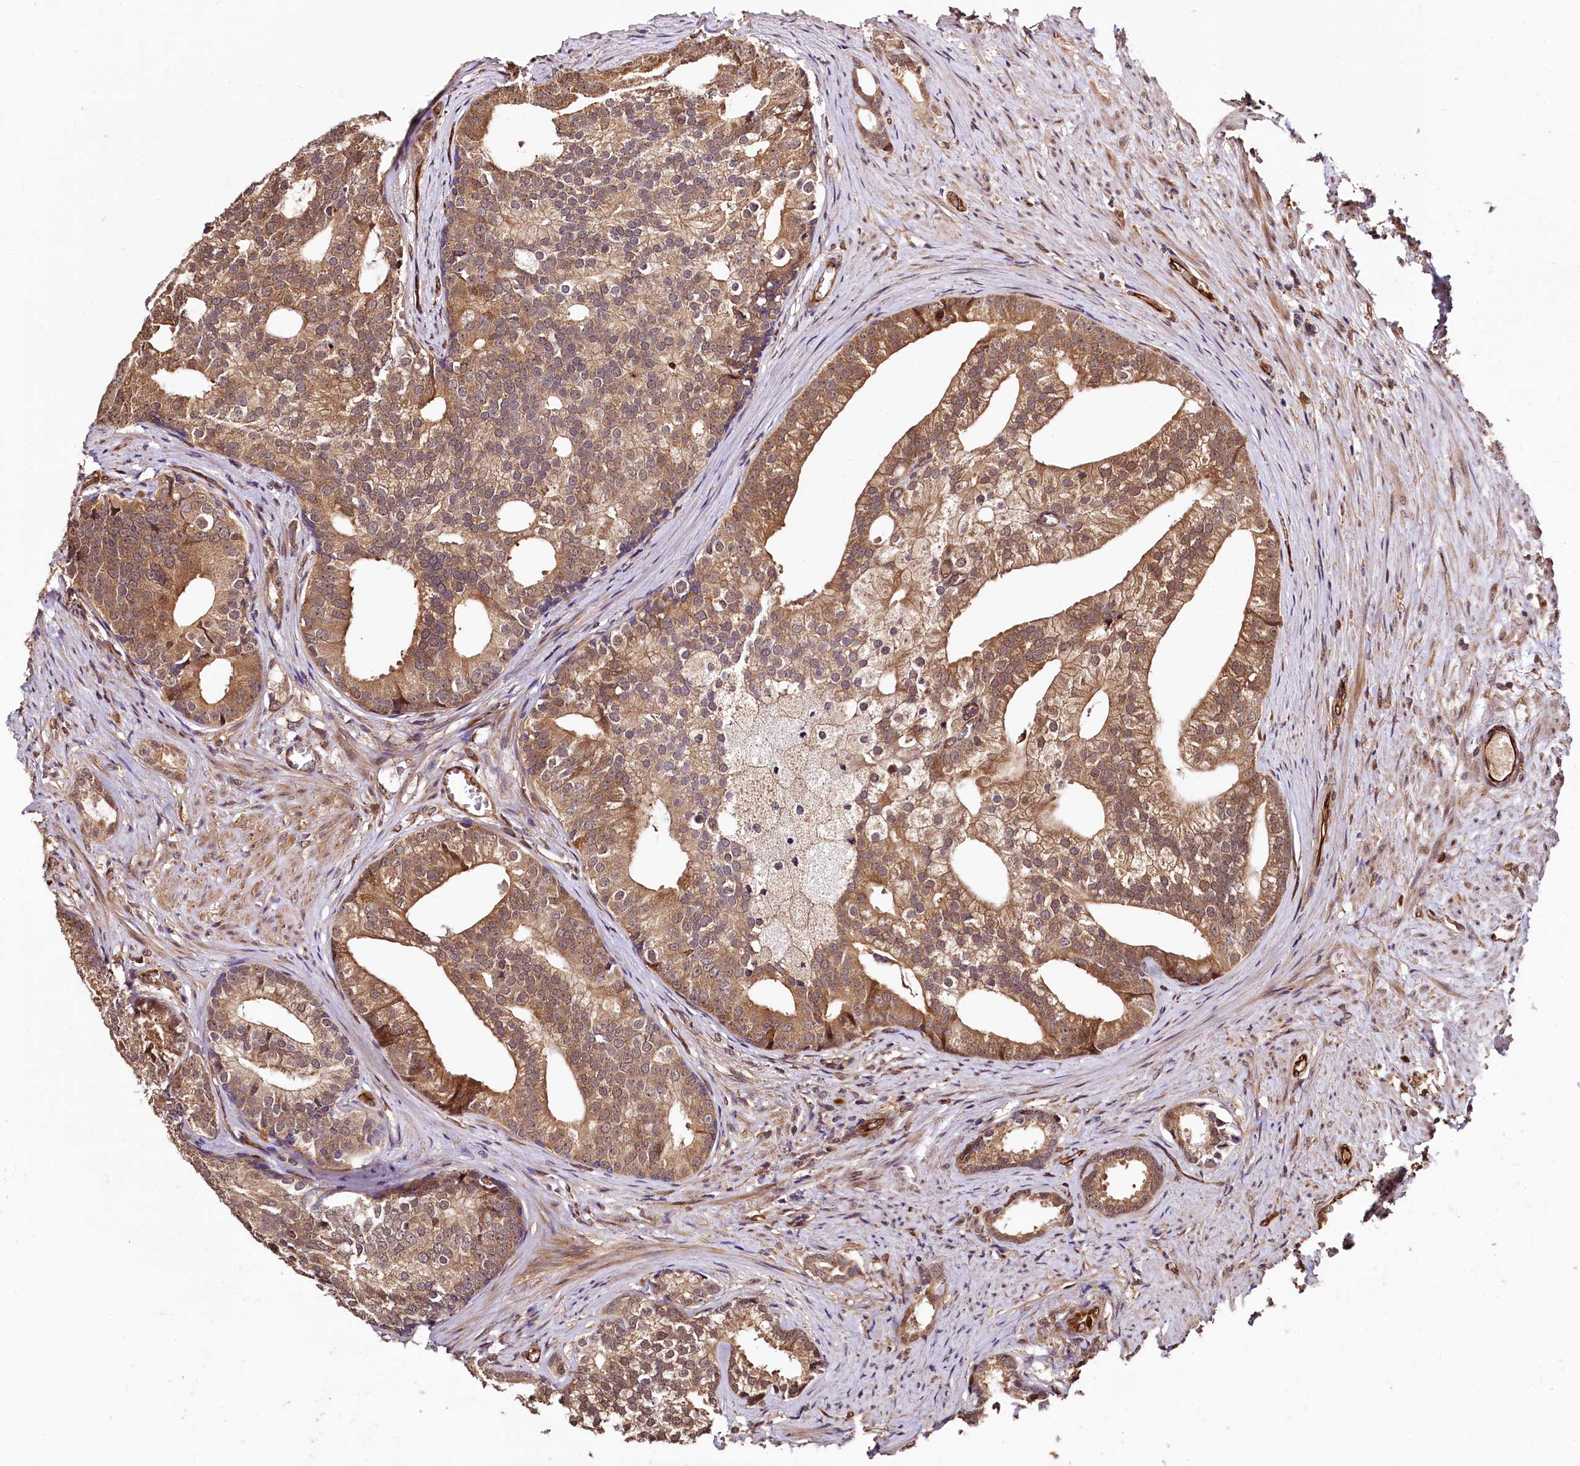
{"staining": {"intensity": "moderate", "quantity": ">75%", "location": "cytoplasmic/membranous"}, "tissue": "prostate cancer", "cell_type": "Tumor cells", "image_type": "cancer", "snomed": [{"axis": "morphology", "description": "Adenocarcinoma, Low grade"}, {"axis": "topography", "description": "Prostate"}], "caption": "About >75% of tumor cells in human prostate low-grade adenocarcinoma display moderate cytoplasmic/membranous protein staining as visualized by brown immunohistochemical staining.", "gene": "TBCEL", "patient": {"sex": "male", "age": 71}}